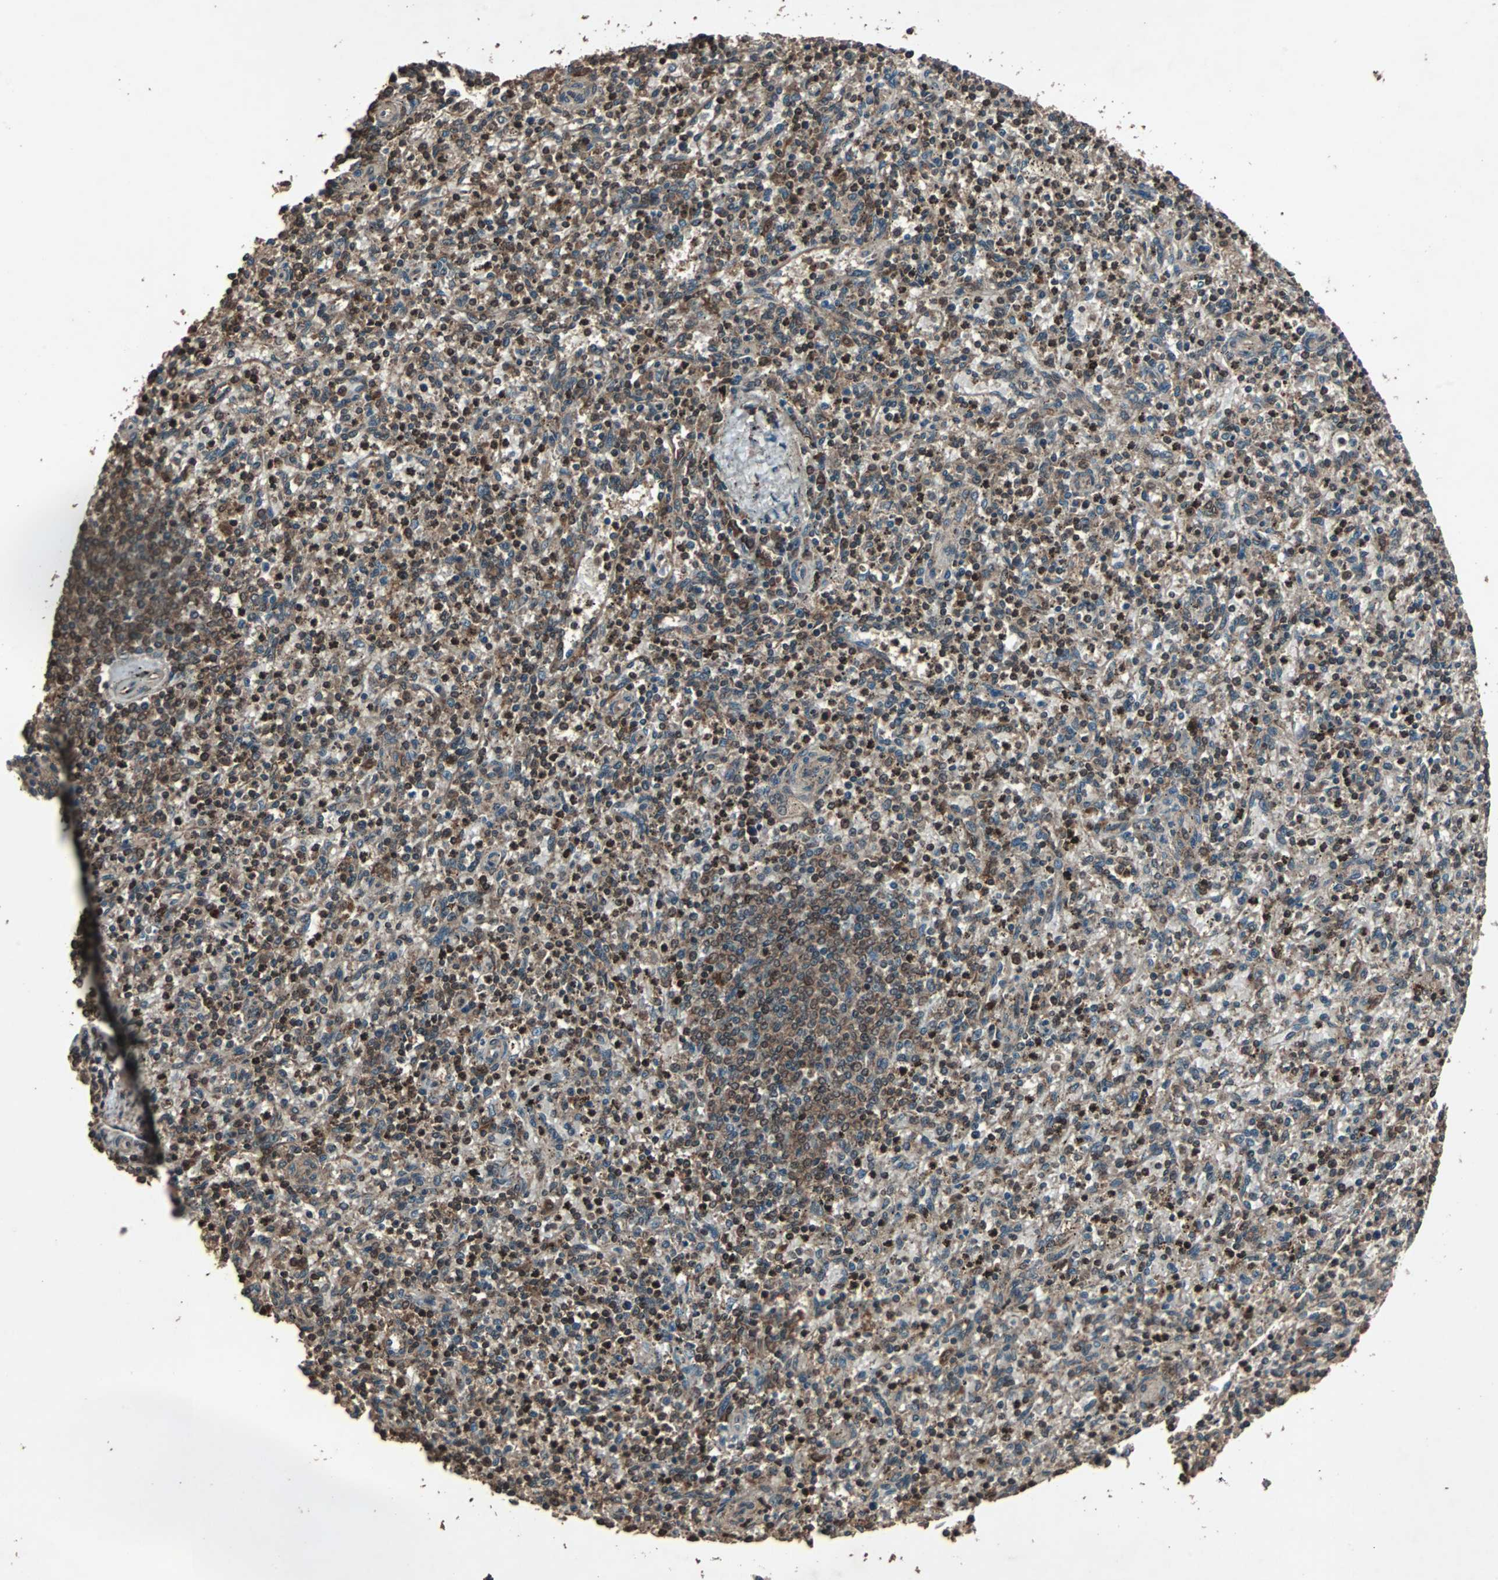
{"staining": {"intensity": "strong", "quantity": "25%-75%", "location": "cytoplasmic/membranous,nuclear"}, "tissue": "spleen", "cell_type": "Cells in red pulp", "image_type": "normal", "snomed": [{"axis": "morphology", "description": "Normal tissue, NOS"}, {"axis": "topography", "description": "Spleen"}], "caption": "A brown stain labels strong cytoplasmic/membranous,nuclear positivity of a protein in cells in red pulp of benign human spleen. Using DAB (brown) and hematoxylin (blue) stains, captured at high magnification using brightfield microscopy.", "gene": "LAMTOR5", "patient": {"sex": "male", "age": 72}}